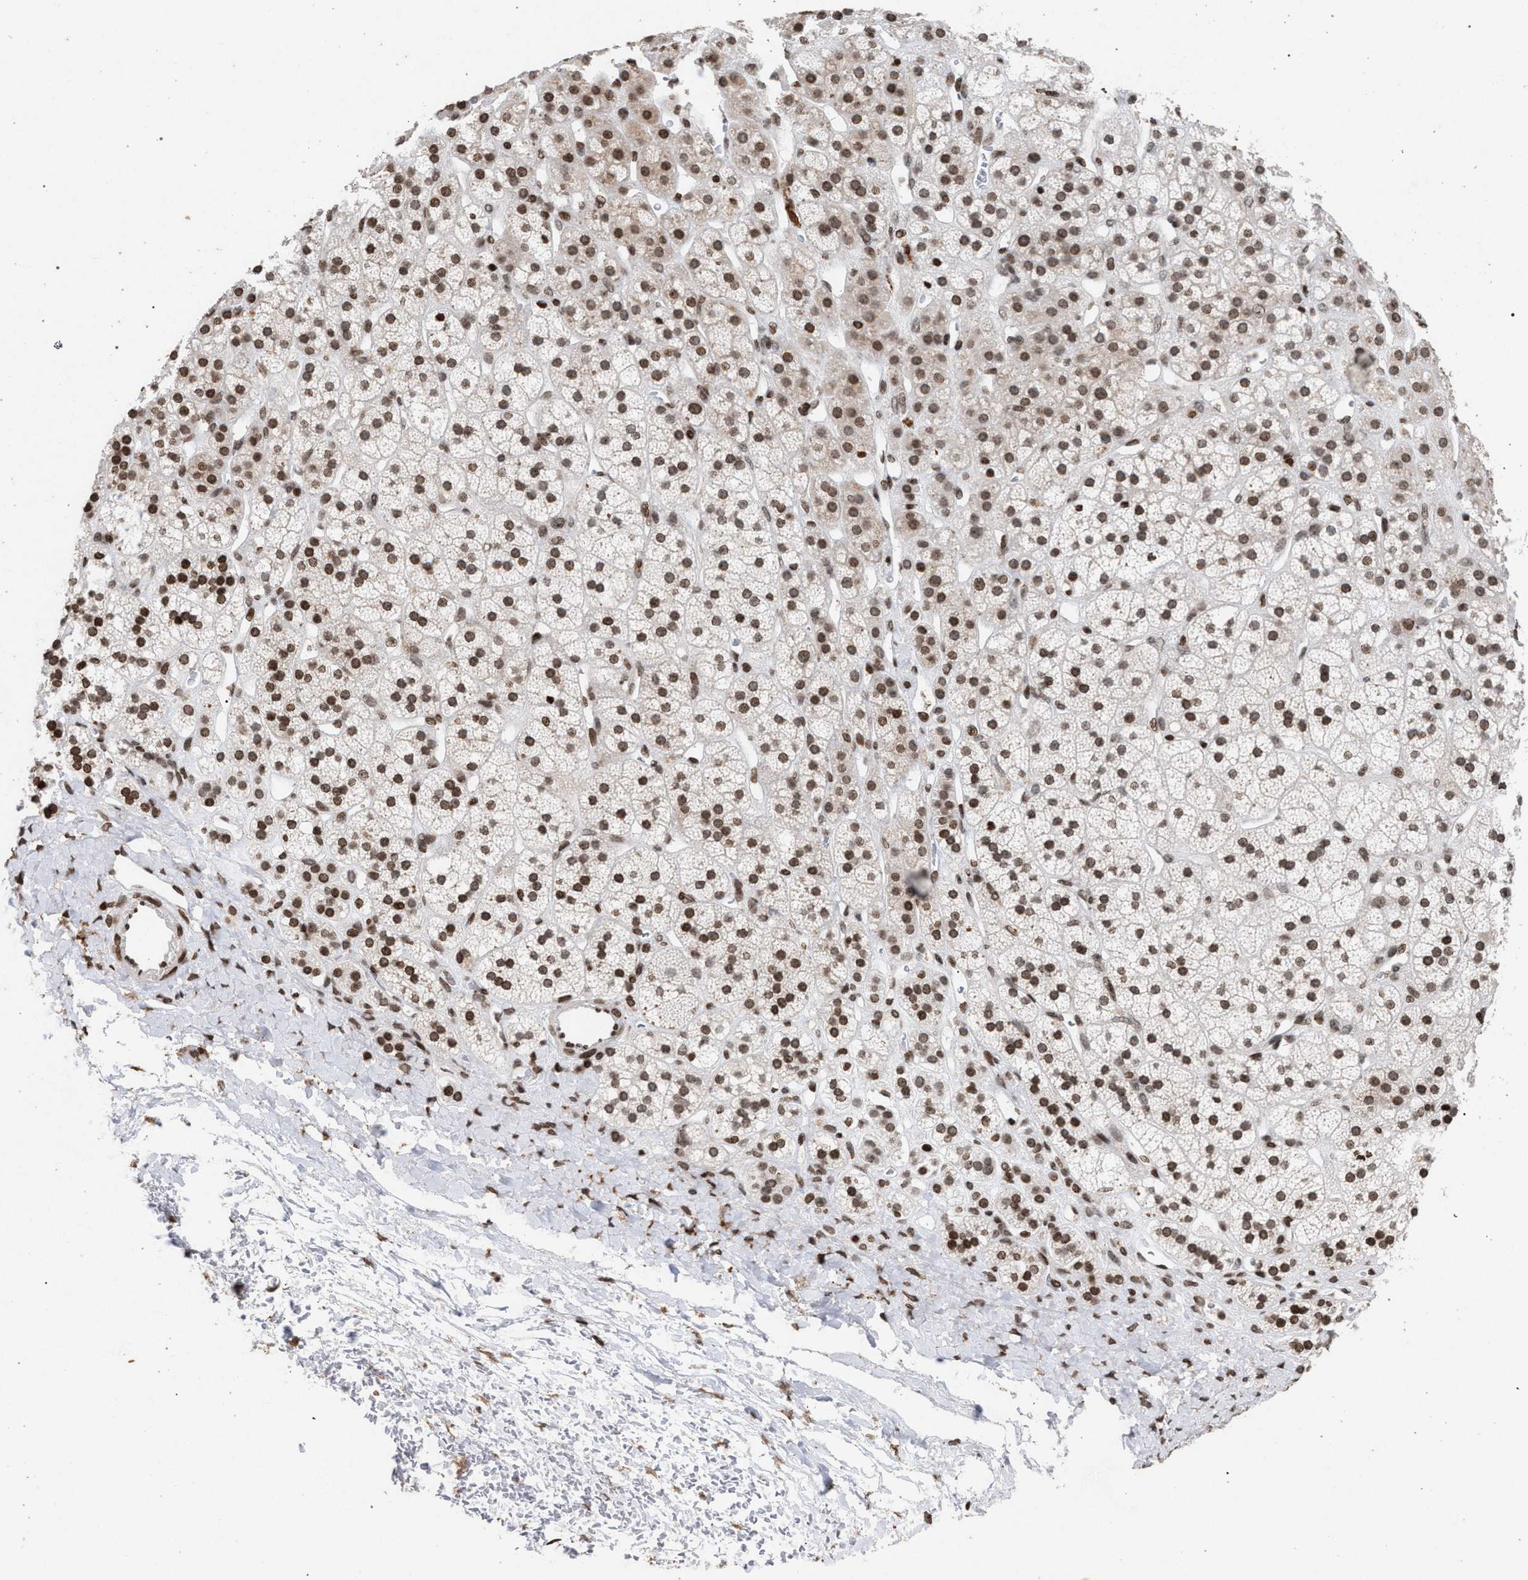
{"staining": {"intensity": "moderate", "quantity": ">75%", "location": "nuclear"}, "tissue": "adrenal gland", "cell_type": "Glandular cells", "image_type": "normal", "snomed": [{"axis": "morphology", "description": "Normal tissue, NOS"}, {"axis": "topography", "description": "Adrenal gland"}], "caption": "The micrograph exhibits staining of normal adrenal gland, revealing moderate nuclear protein positivity (brown color) within glandular cells.", "gene": "FOXD3", "patient": {"sex": "male", "age": 56}}